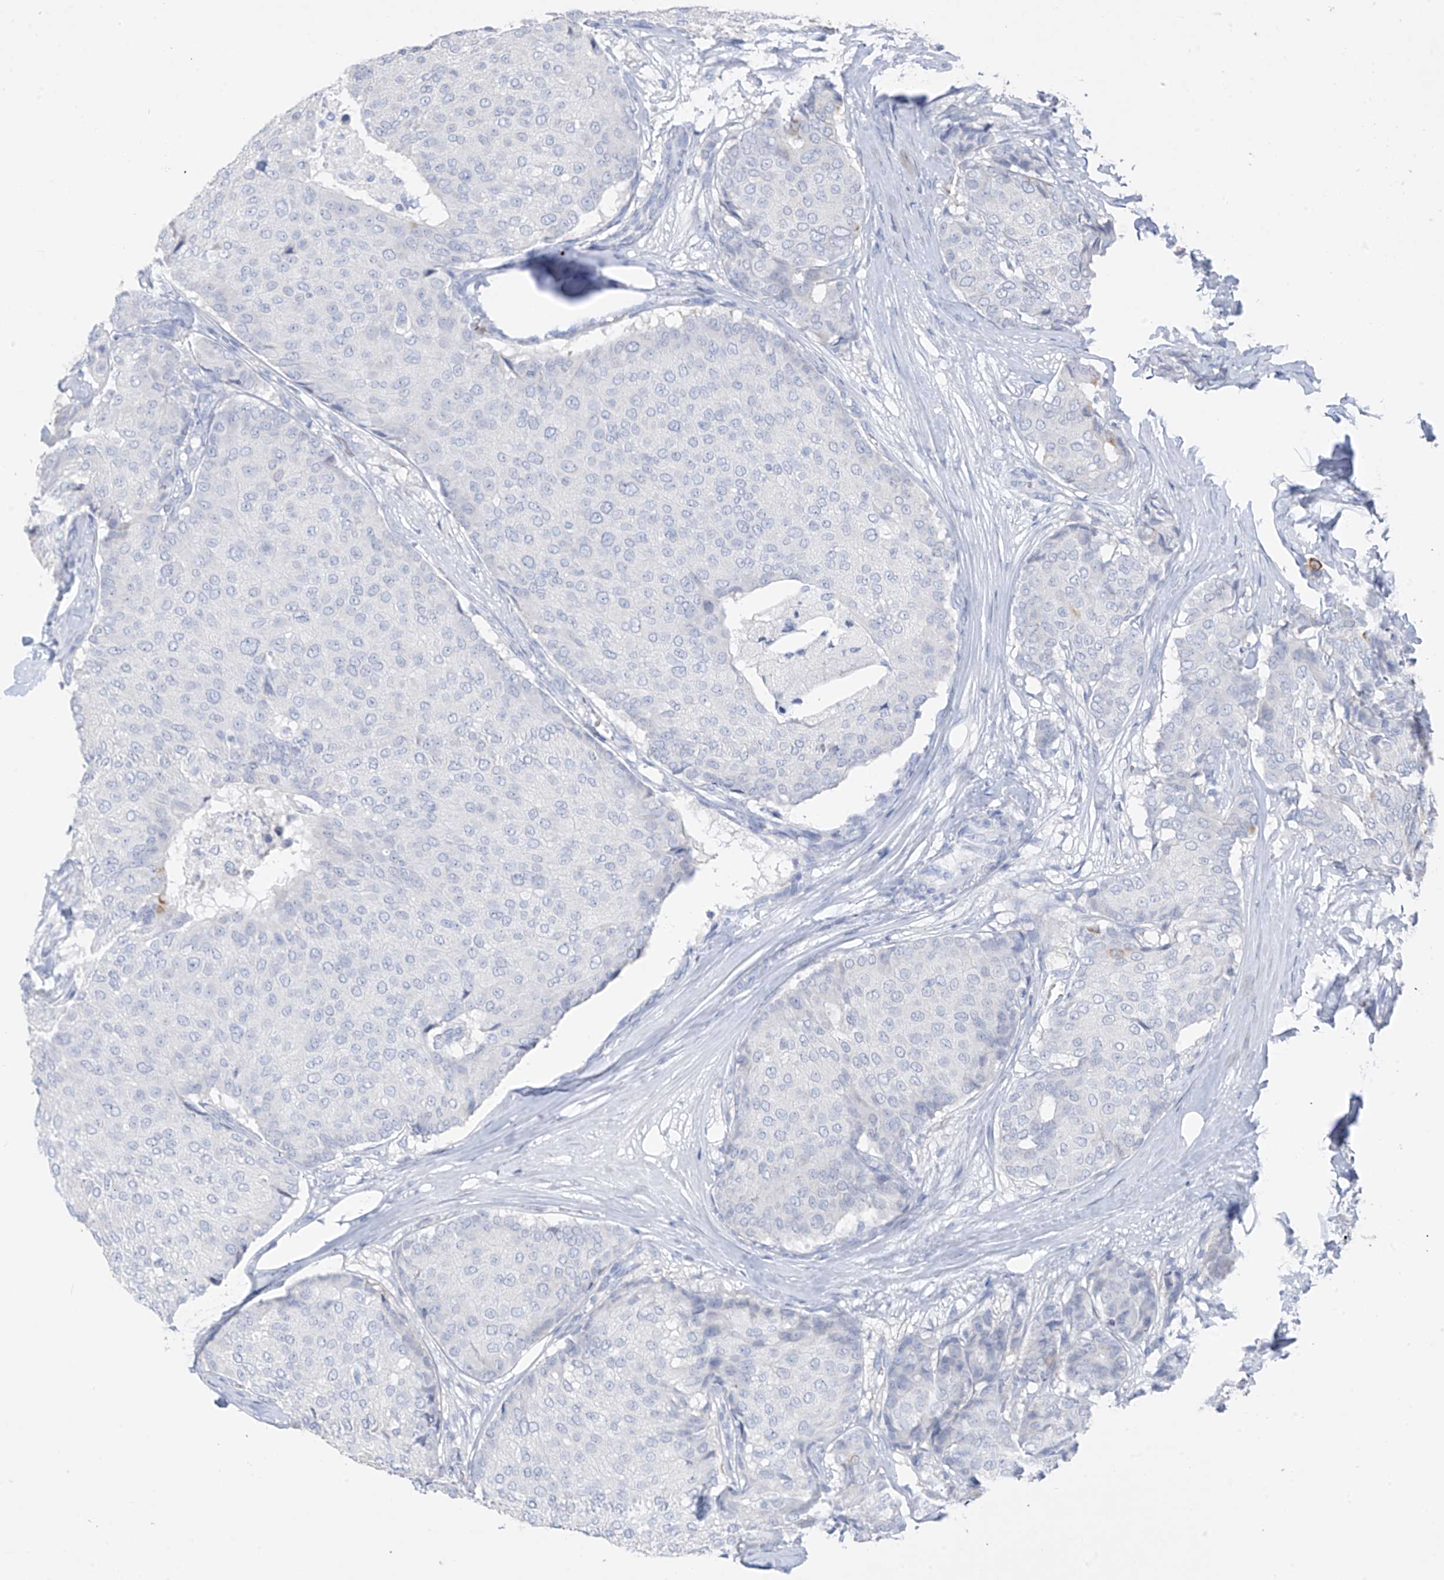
{"staining": {"intensity": "negative", "quantity": "none", "location": "none"}, "tissue": "breast cancer", "cell_type": "Tumor cells", "image_type": "cancer", "snomed": [{"axis": "morphology", "description": "Duct carcinoma"}, {"axis": "topography", "description": "Breast"}], "caption": "DAB (3,3'-diaminobenzidine) immunohistochemical staining of human breast cancer (infiltrating ductal carcinoma) demonstrates no significant expression in tumor cells.", "gene": "PAFAH1B3", "patient": {"sex": "female", "age": 75}}